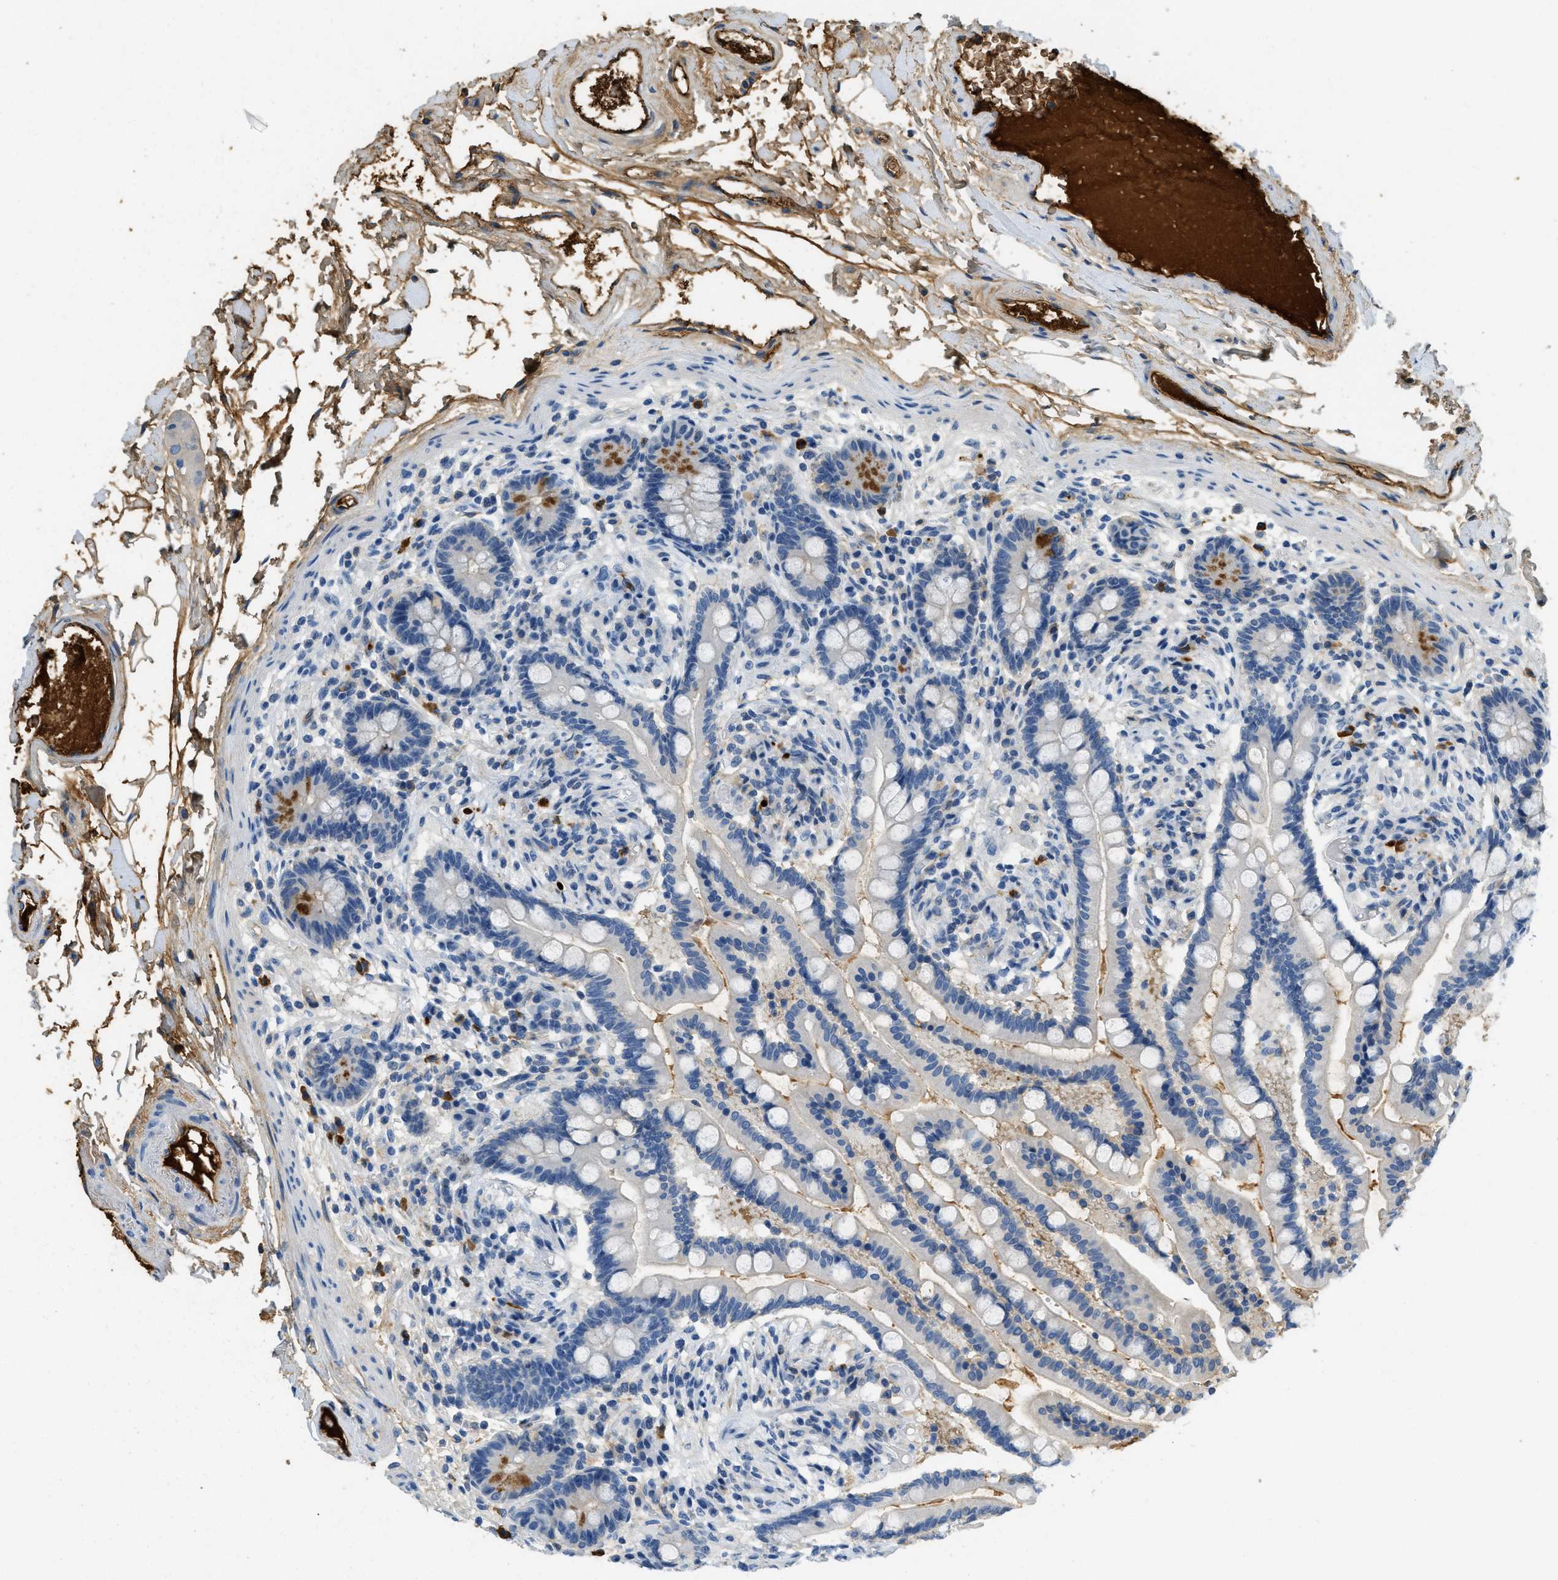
{"staining": {"intensity": "weak", "quantity": ">75%", "location": "cytoplasmic/membranous"}, "tissue": "colon", "cell_type": "Endothelial cells", "image_type": "normal", "snomed": [{"axis": "morphology", "description": "Normal tissue, NOS"}, {"axis": "topography", "description": "Colon"}], "caption": "Weak cytoplasmic/membranous expression for a protein is present in approximately >75% of endothelial cells of unremarkable colon using IHC.", "gene": "PRTN3", "patient": {"sex": "male", "age": 73}}